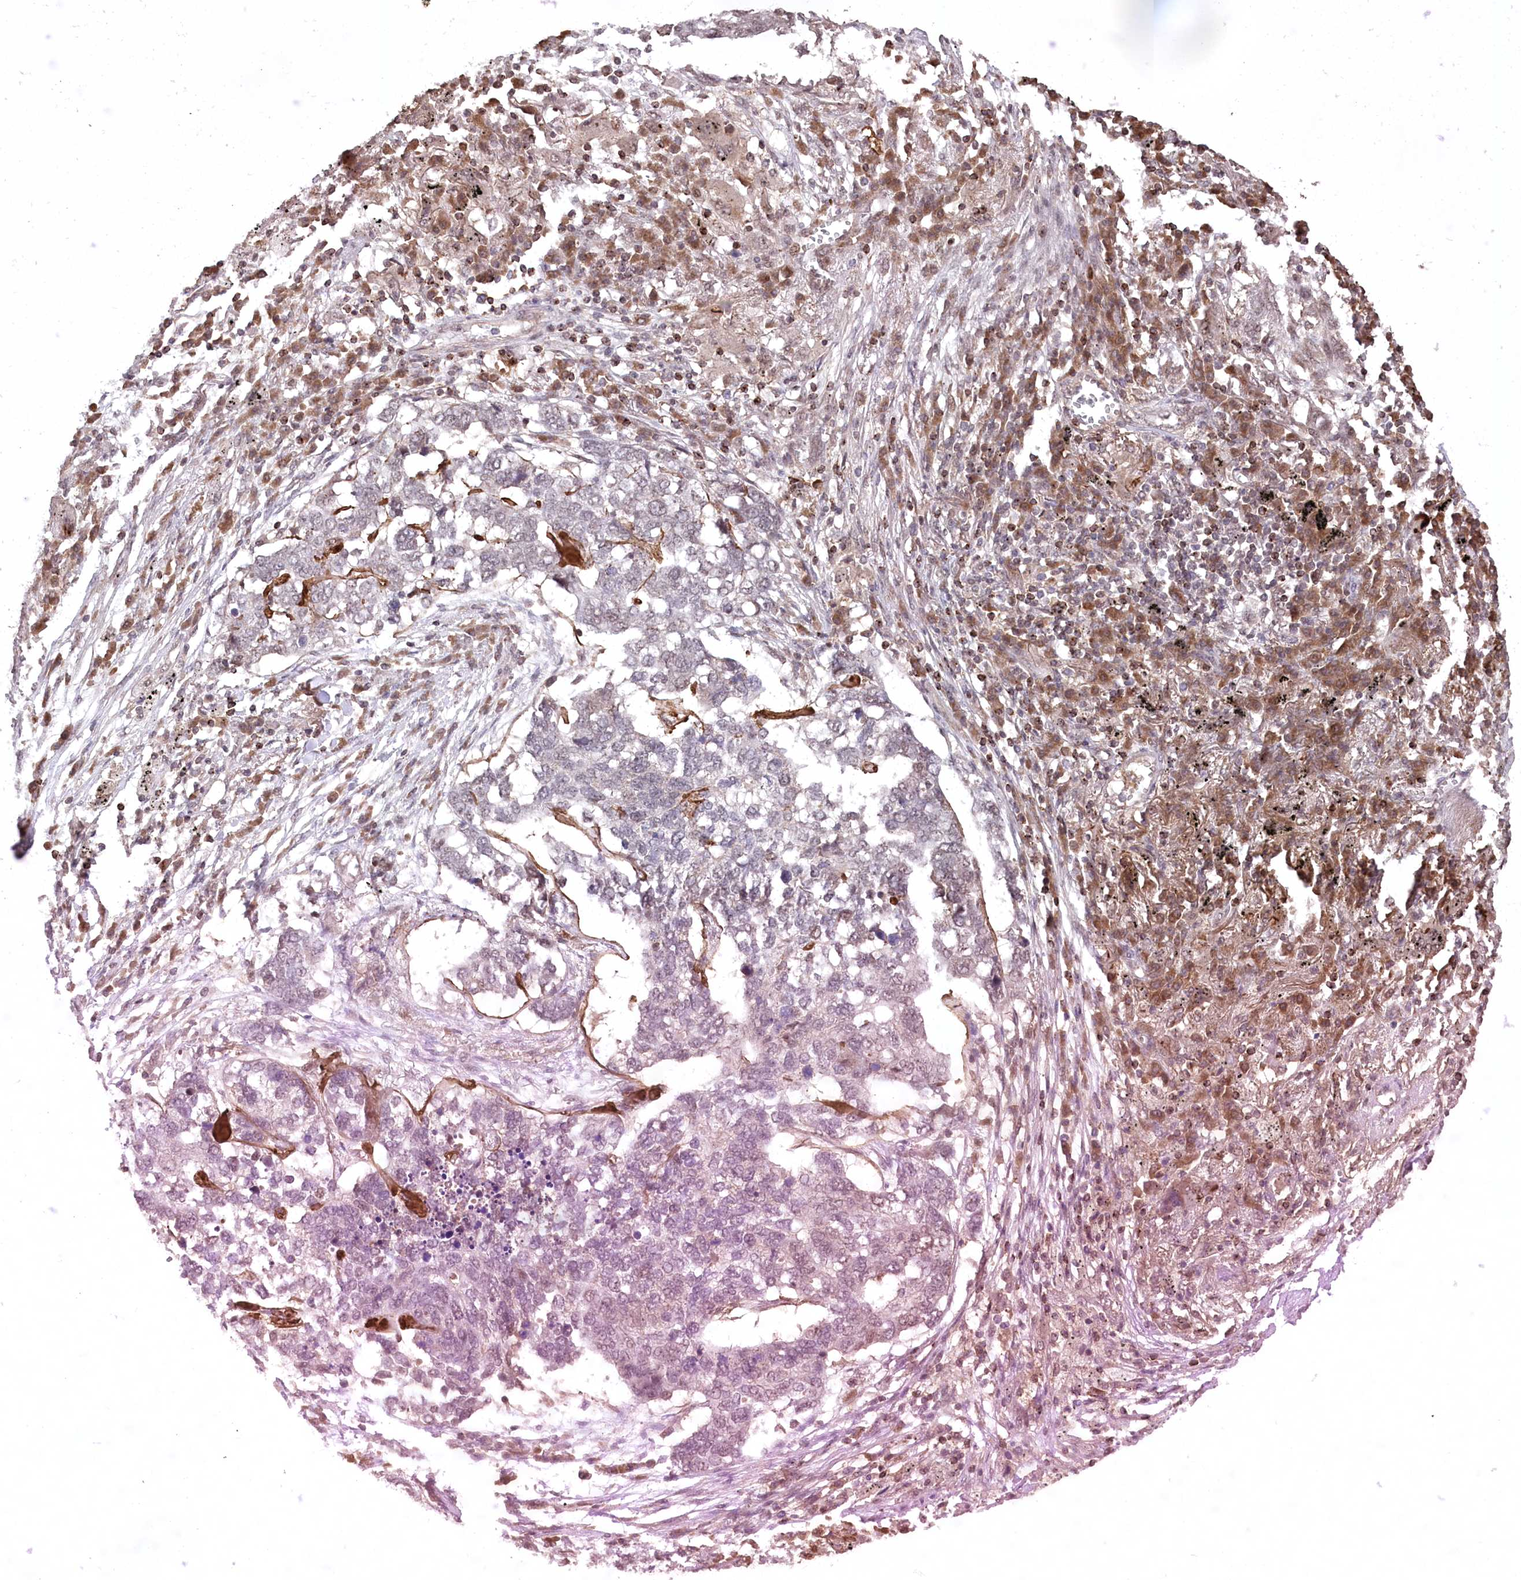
{"staining": {"intensity": "moderate", "quantity": "<25%", "location": "nuclear"}, "tissue": "lung cancer", "cell_type": "Tumor cells", "image_type": "cancer", "snomed": [{"axis": "morphology", "description": "Squamous cell carcinoma, NOS"}, {"axis": "topography", "description": "Lung"}], "caption": "Human lung squamous cell carcinoma stained with a brown dye demonstrates moderate nuclear positive positivity in approximately <25% of tumor cells.", "gene": "CCSER2", "patient": {"sex": "female", "age": 63}}